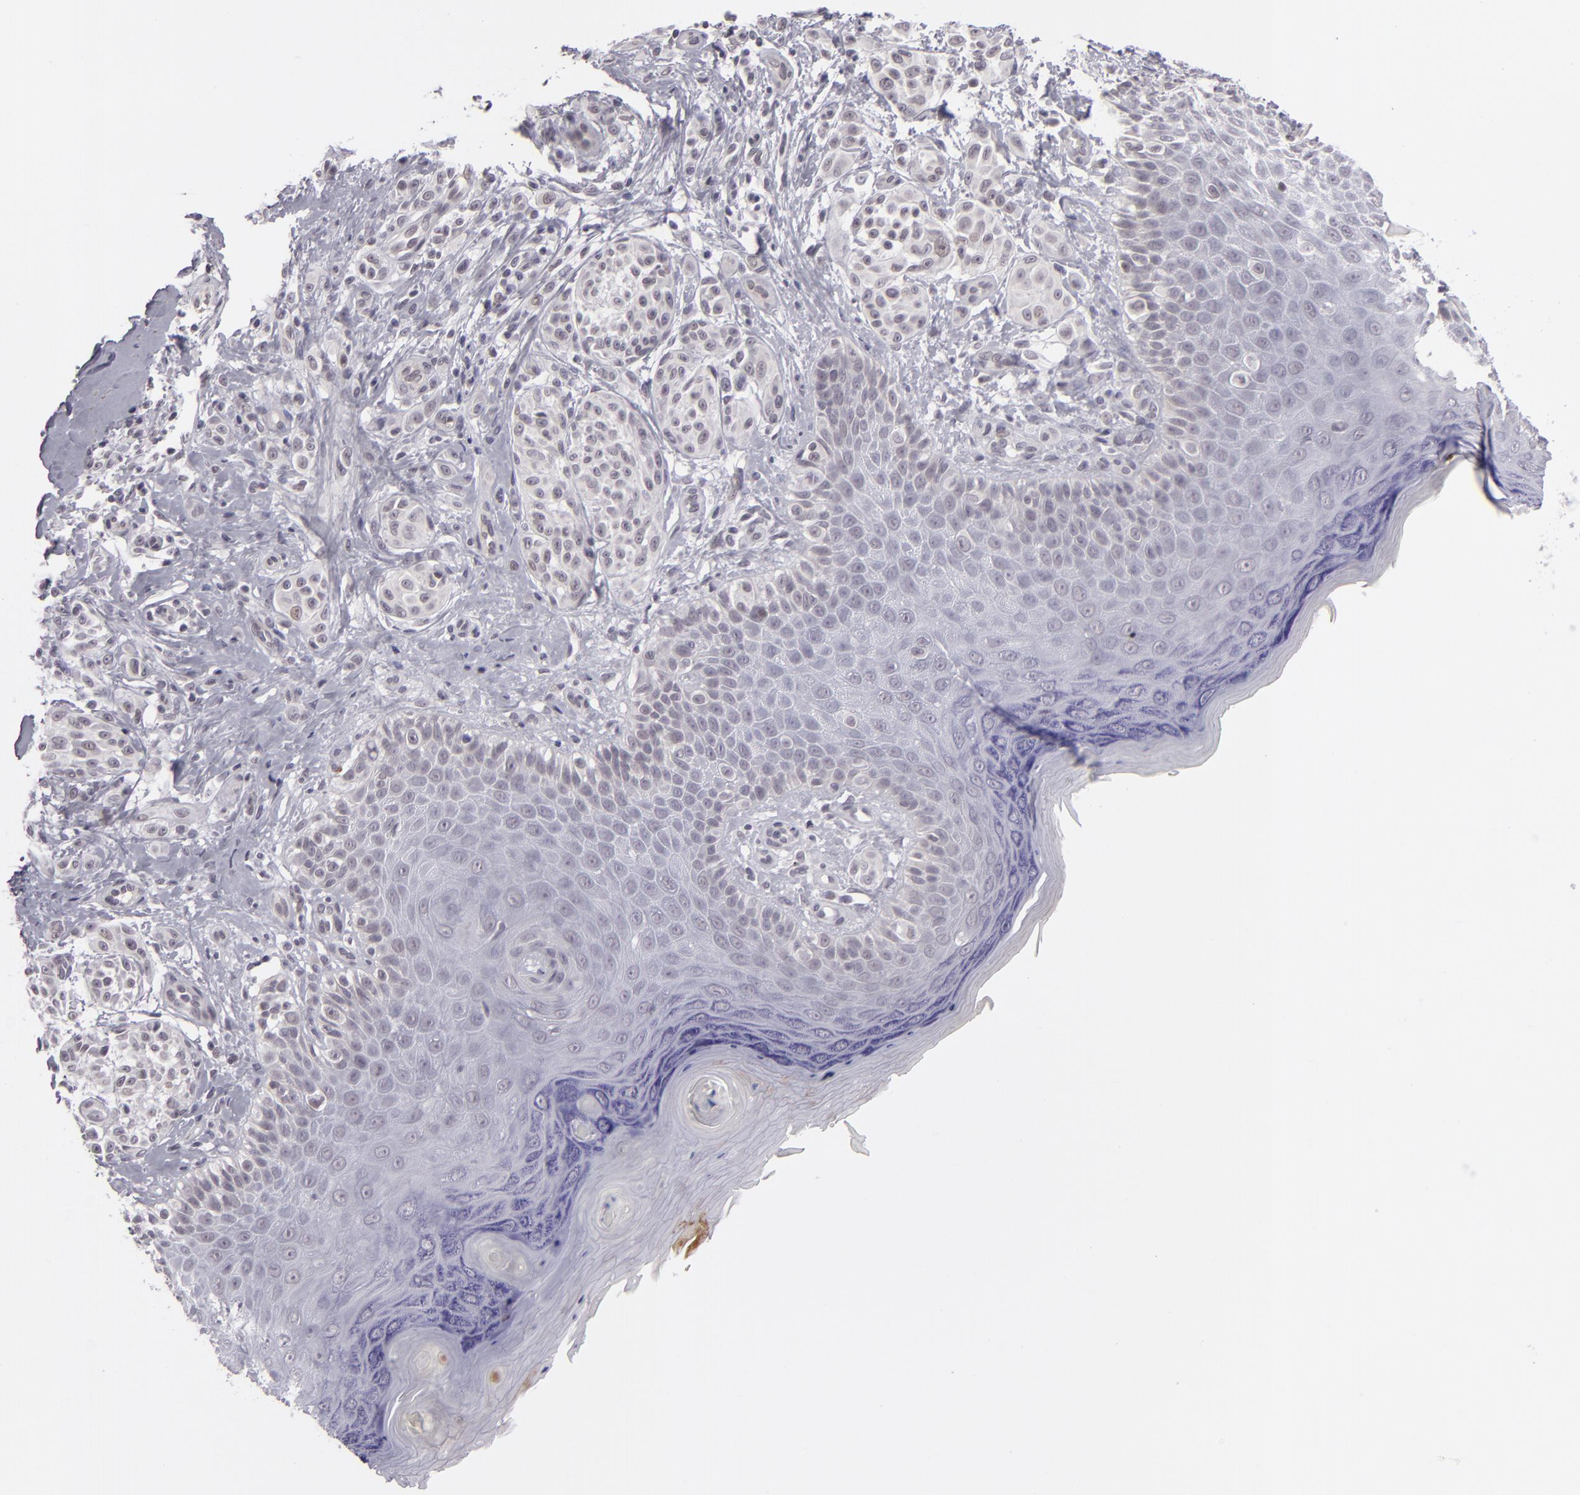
{"staining": {"intensity": "negative", "quantity": "none", "location": "none"}, "tissue": "melanoma", "cell_type": "Tumor cells", "image_type": "cancer", "snomed": [{"axis": "morphology", "description": "Malignant melanoma, NOS"}, {"axis": "topography", "description": "Skin"}], "caption": "DAB immunohistochemical staining of human melanoma reveals no significant positivity in tumor cells.", "gene": "ZNF205", "patient": {"sex": "male", "age": 57}}